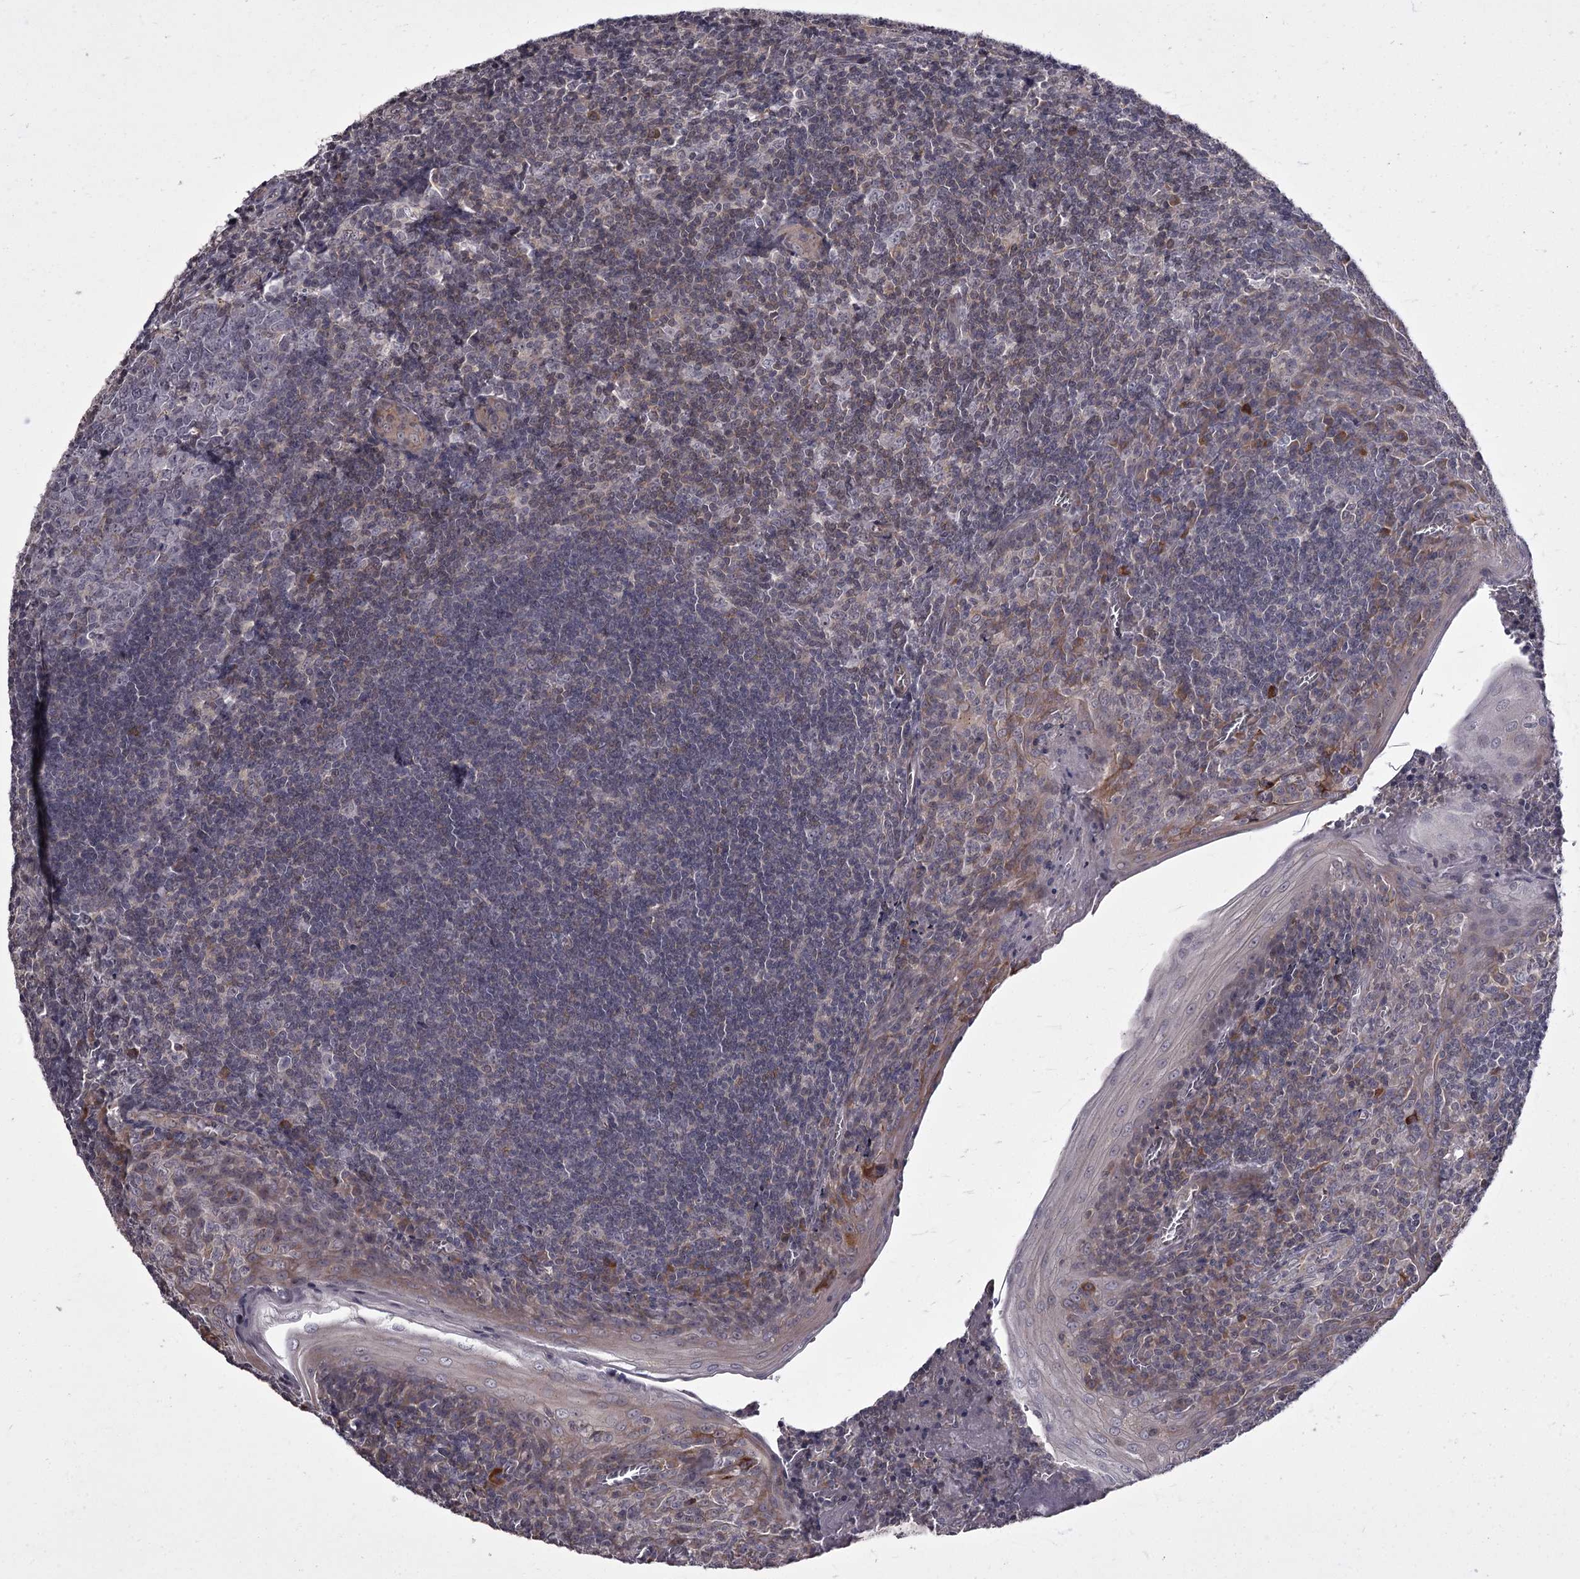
{"staining": {"intensity": "negative", "quantity": "none", "location": "none"}, "tissue": "tonsil", "cell_type": "Germinal center cells", "image_type": "normal", "snomed": [{"axis": "morphology", "description": "Normal tissue, NOS"}, {"axis": "topography", "description": "Tonsil"}], "caption": "Histopathology image shows no protein expression in germinal center cells of unremarkable tonsil.", "gene": "CCDC92", "patient": {"sex": "male", "age": 27}}